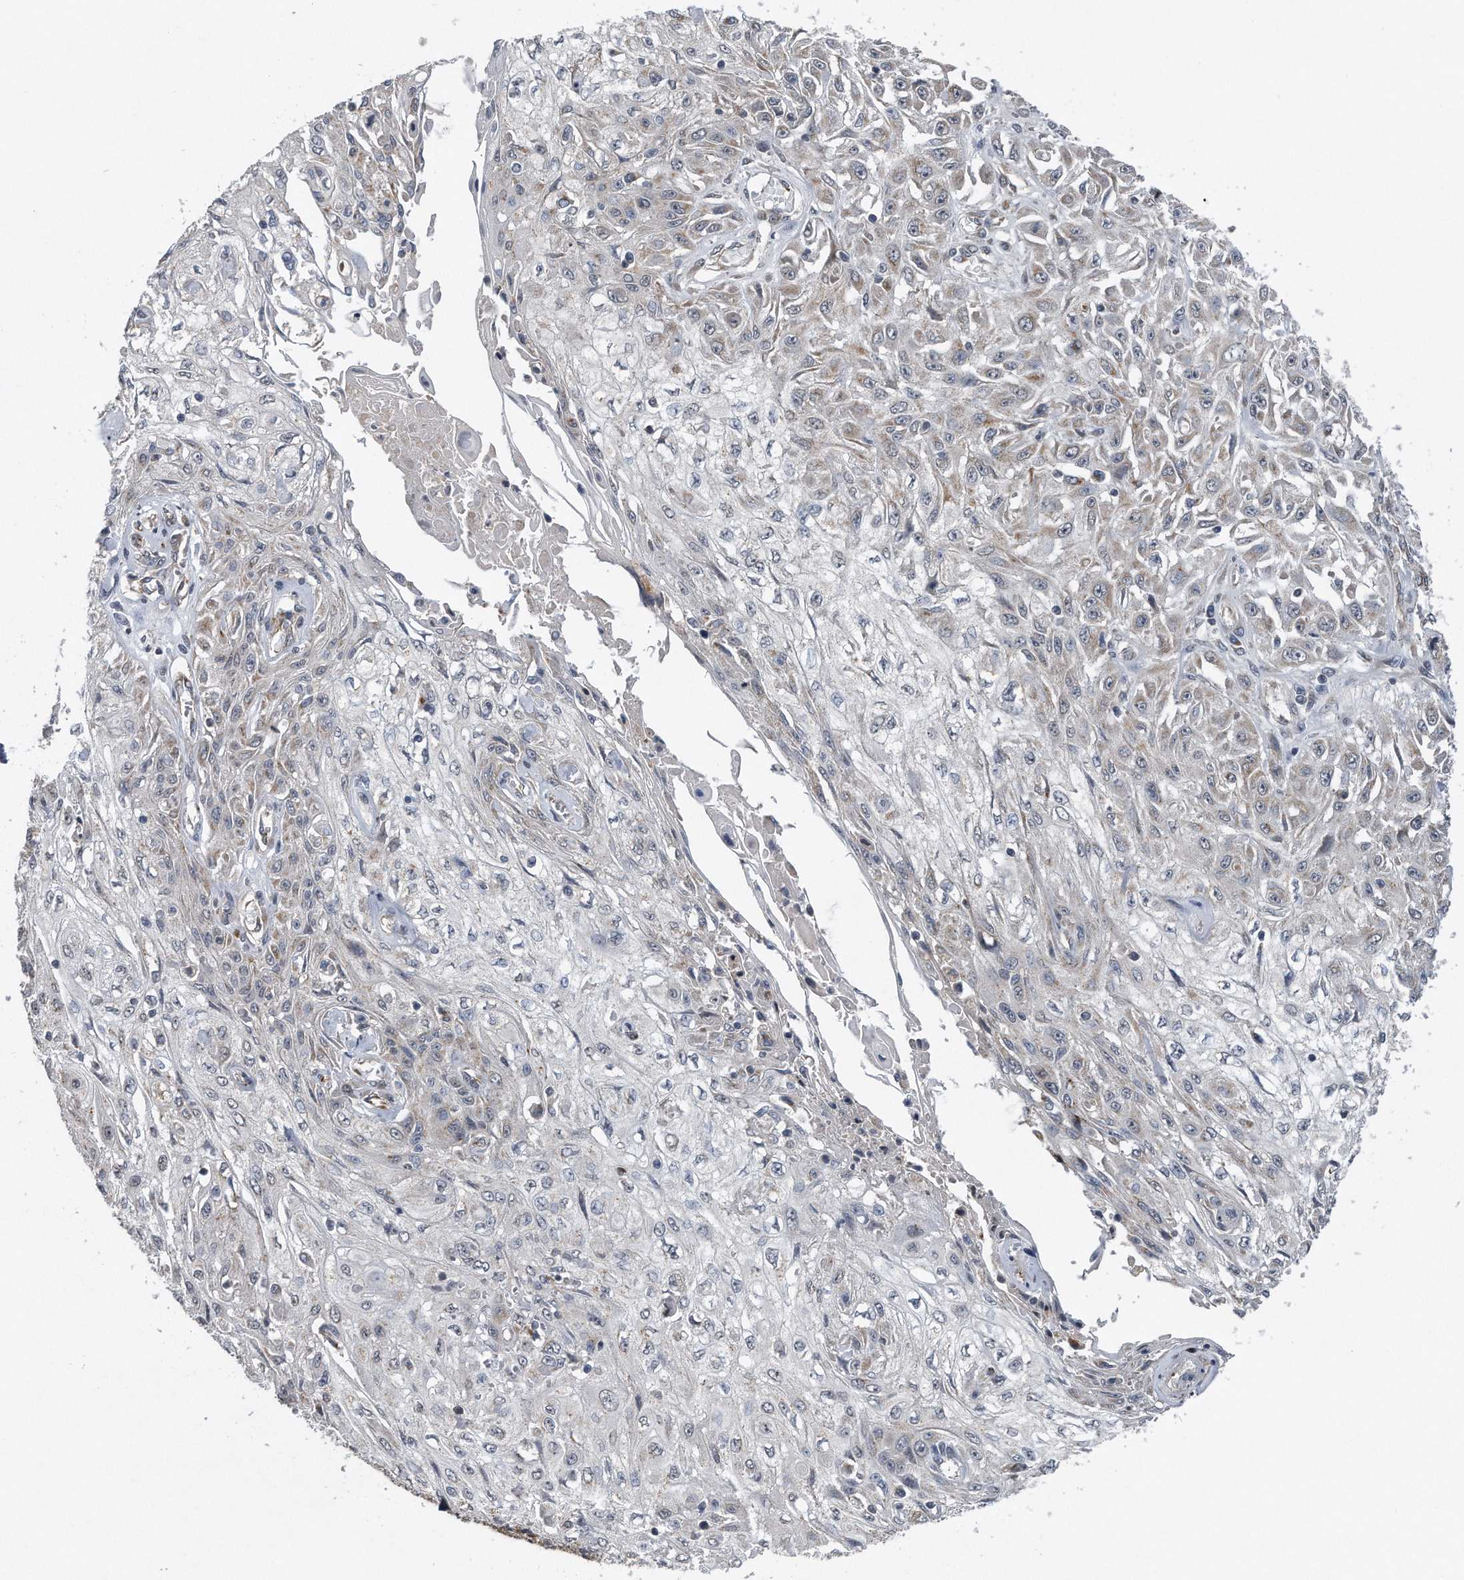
{"staining": {"intensity": "weak", "quantity": "<25%", "location": "cytoplasmic/membranous"}, "tissue": "skin cancer", "cell_type": "Tumor cells", "image_type": "cancer", "snomed": [{"axis": "morphology", "description": "Squamous cell carcinoma, NOS"}, {"axis": "morphology", "description": "Squamous cell carcinoma, metastatic, NOS"}, {"axis": "topography", "description": "Skin"}, {"axis": "topography", "description": "Lymph node"}], "caption": "Tumor cells are negative for brown protein staining in skin cancer. (Brightfield microscopy of DAB (3,3'-diaminobenzidine) IHC at high magnification).", "gene": "LYRM4", "patient": {"sex": "male", "age": 75}}